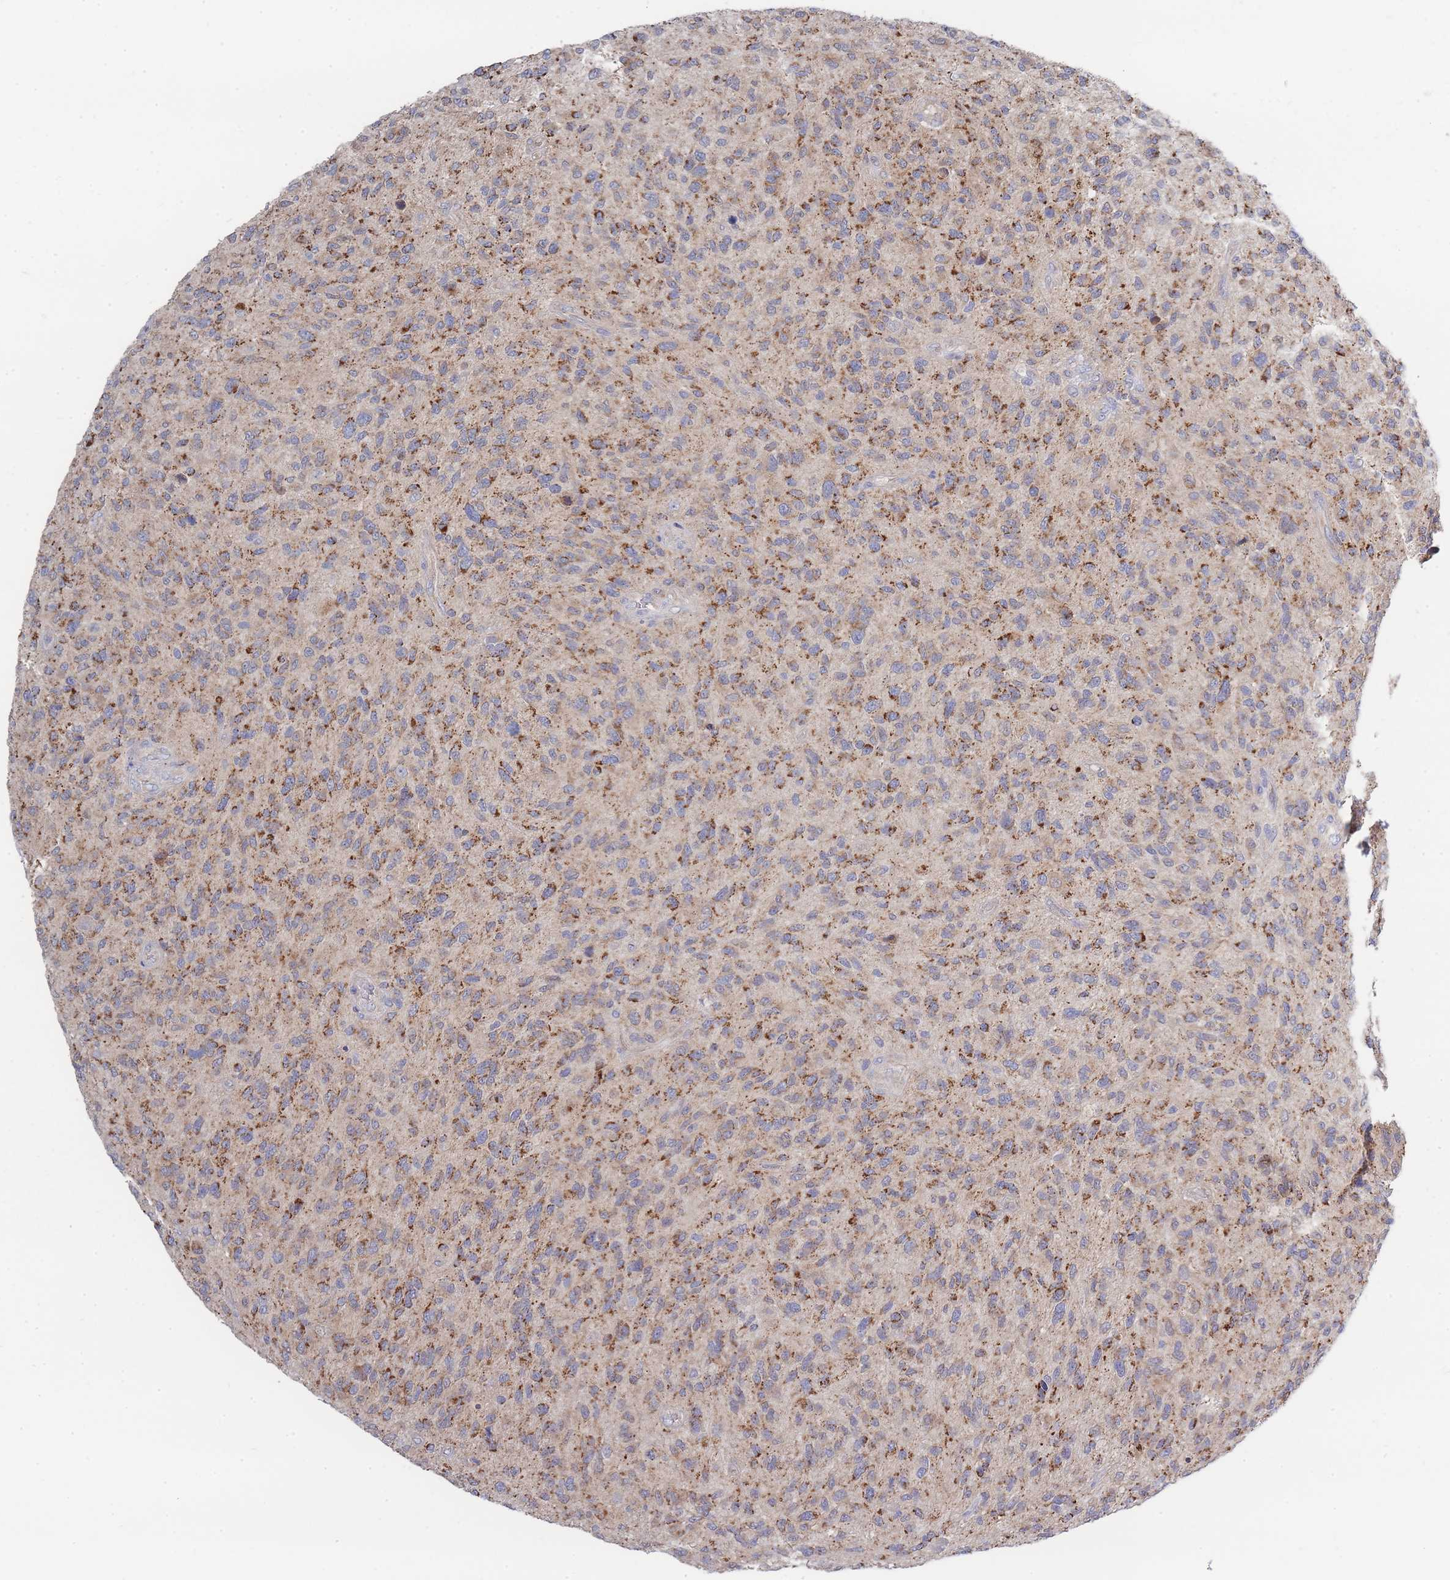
{"staining": {"intensity": "strong", "quantity": "25%-75%", "location": "cytoplasmic/membranous"}, "tissue": "glioma", "cell_type": "Tumor cells", "image_type": "cancer", "snomed": [{"axis": "morphology", "description": "Glioma, malignant, High grade"}, {"axis": "topography", "description": "Brain"}], "caption": "A histopathology image showing strong cytoplasmic/membranous positivity in about 25%-75% of tumor cells in glioma, as visualized by brown immunohistochemical staining.", "gene": "NUB1", "patient": {"sex": "male", "age": 47}}